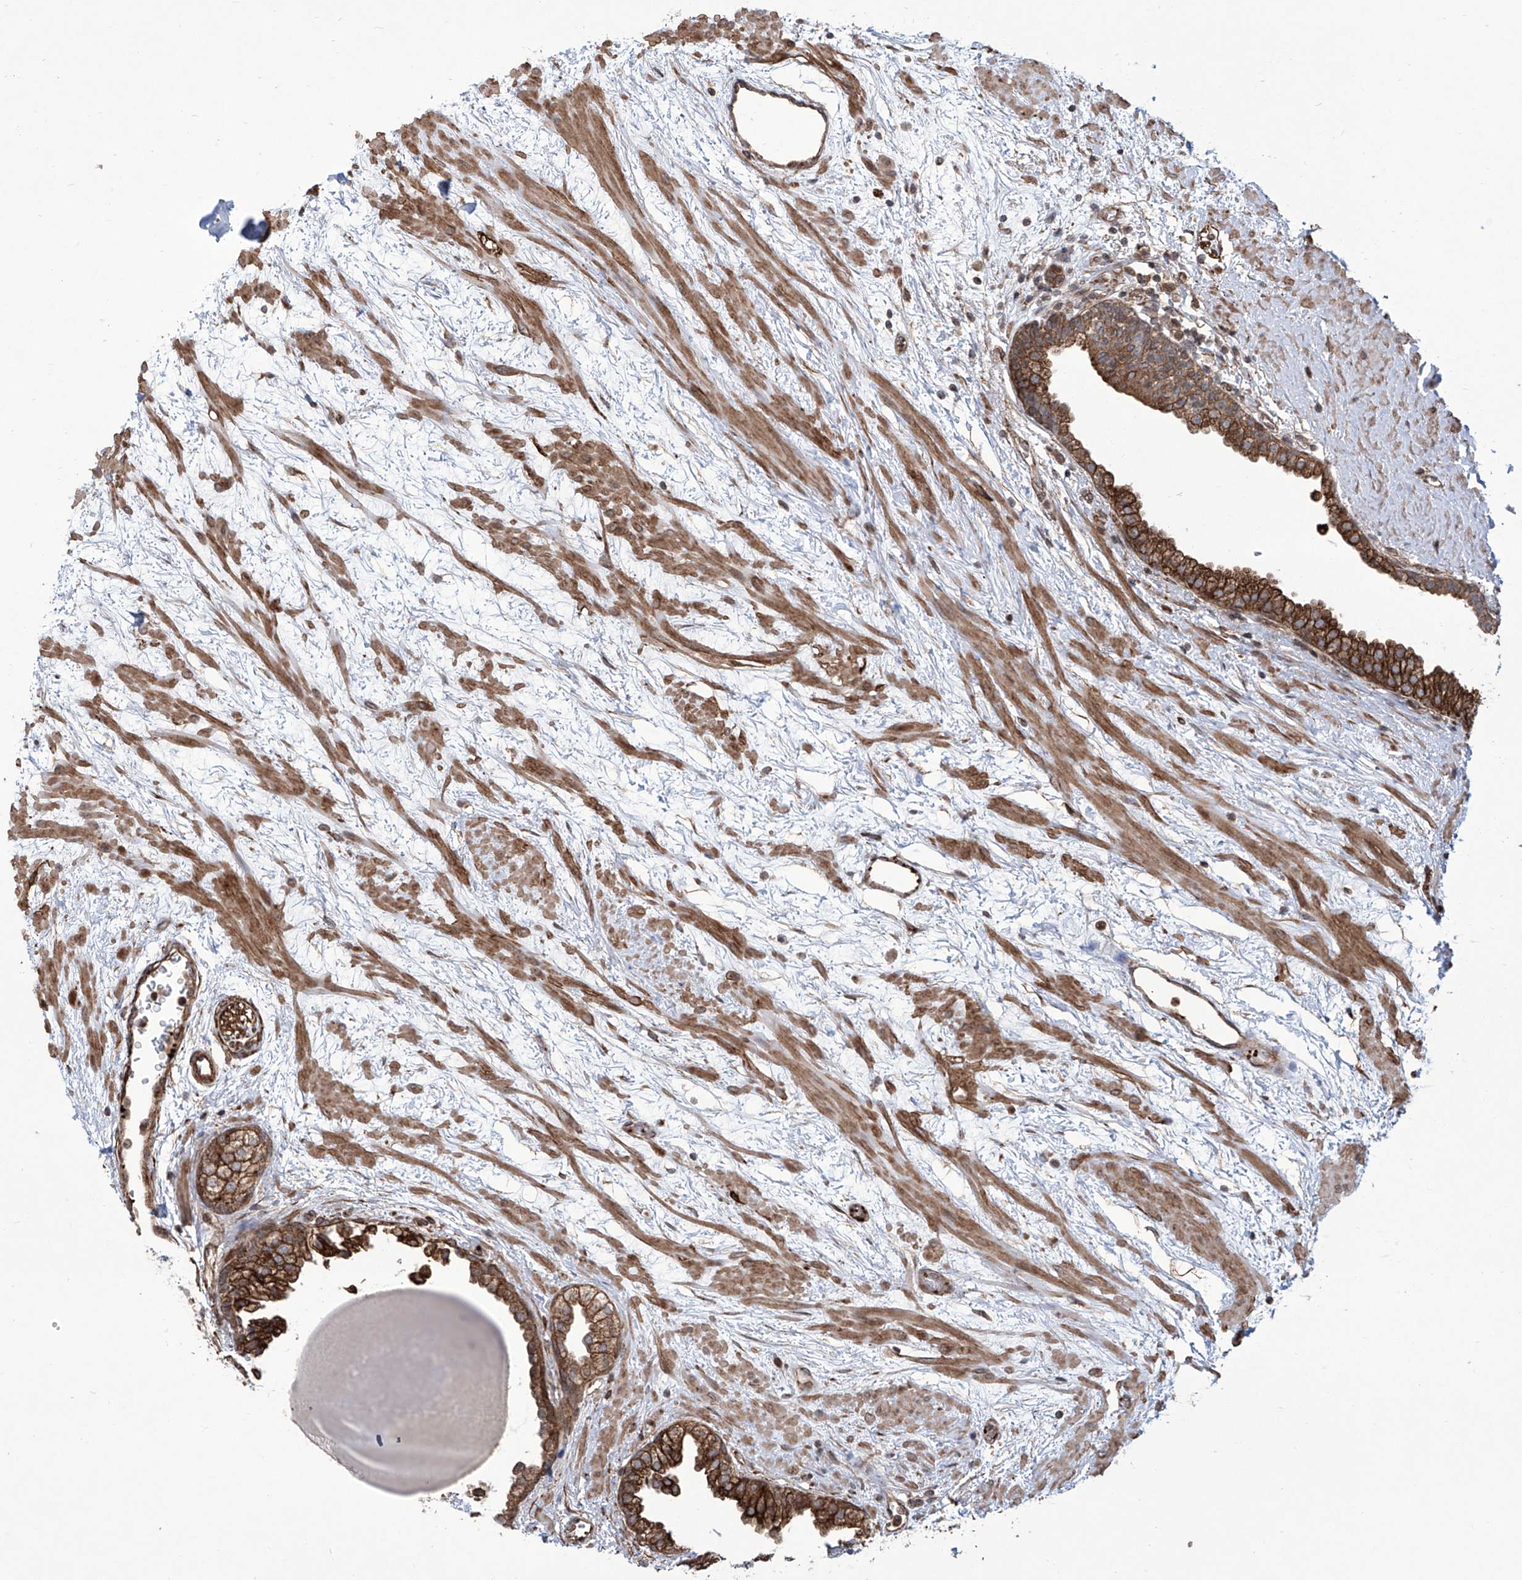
{"staining": {"intensity": "strong", "quantity": ">75%", "location": "cytoplasmic/membranous"}, "tissue": "prostate", "cell_type": "Glandular cells", "image_type": "normal", "snomed": [{"axis": "morphology", "description": "Normal tissue, NOS"}, {"axis": "topography", "description": "Prostate"}], "caption": "Strong cytoplasmic/membranous positivity is identified in about >75% of glandular cells in unremarkable prostate. Immunohistochemistry stains the protein of interest in brown and the nuclei are stained blue.", "gene": "APAF1", "patient": {"sex": "male", "age": 48}}